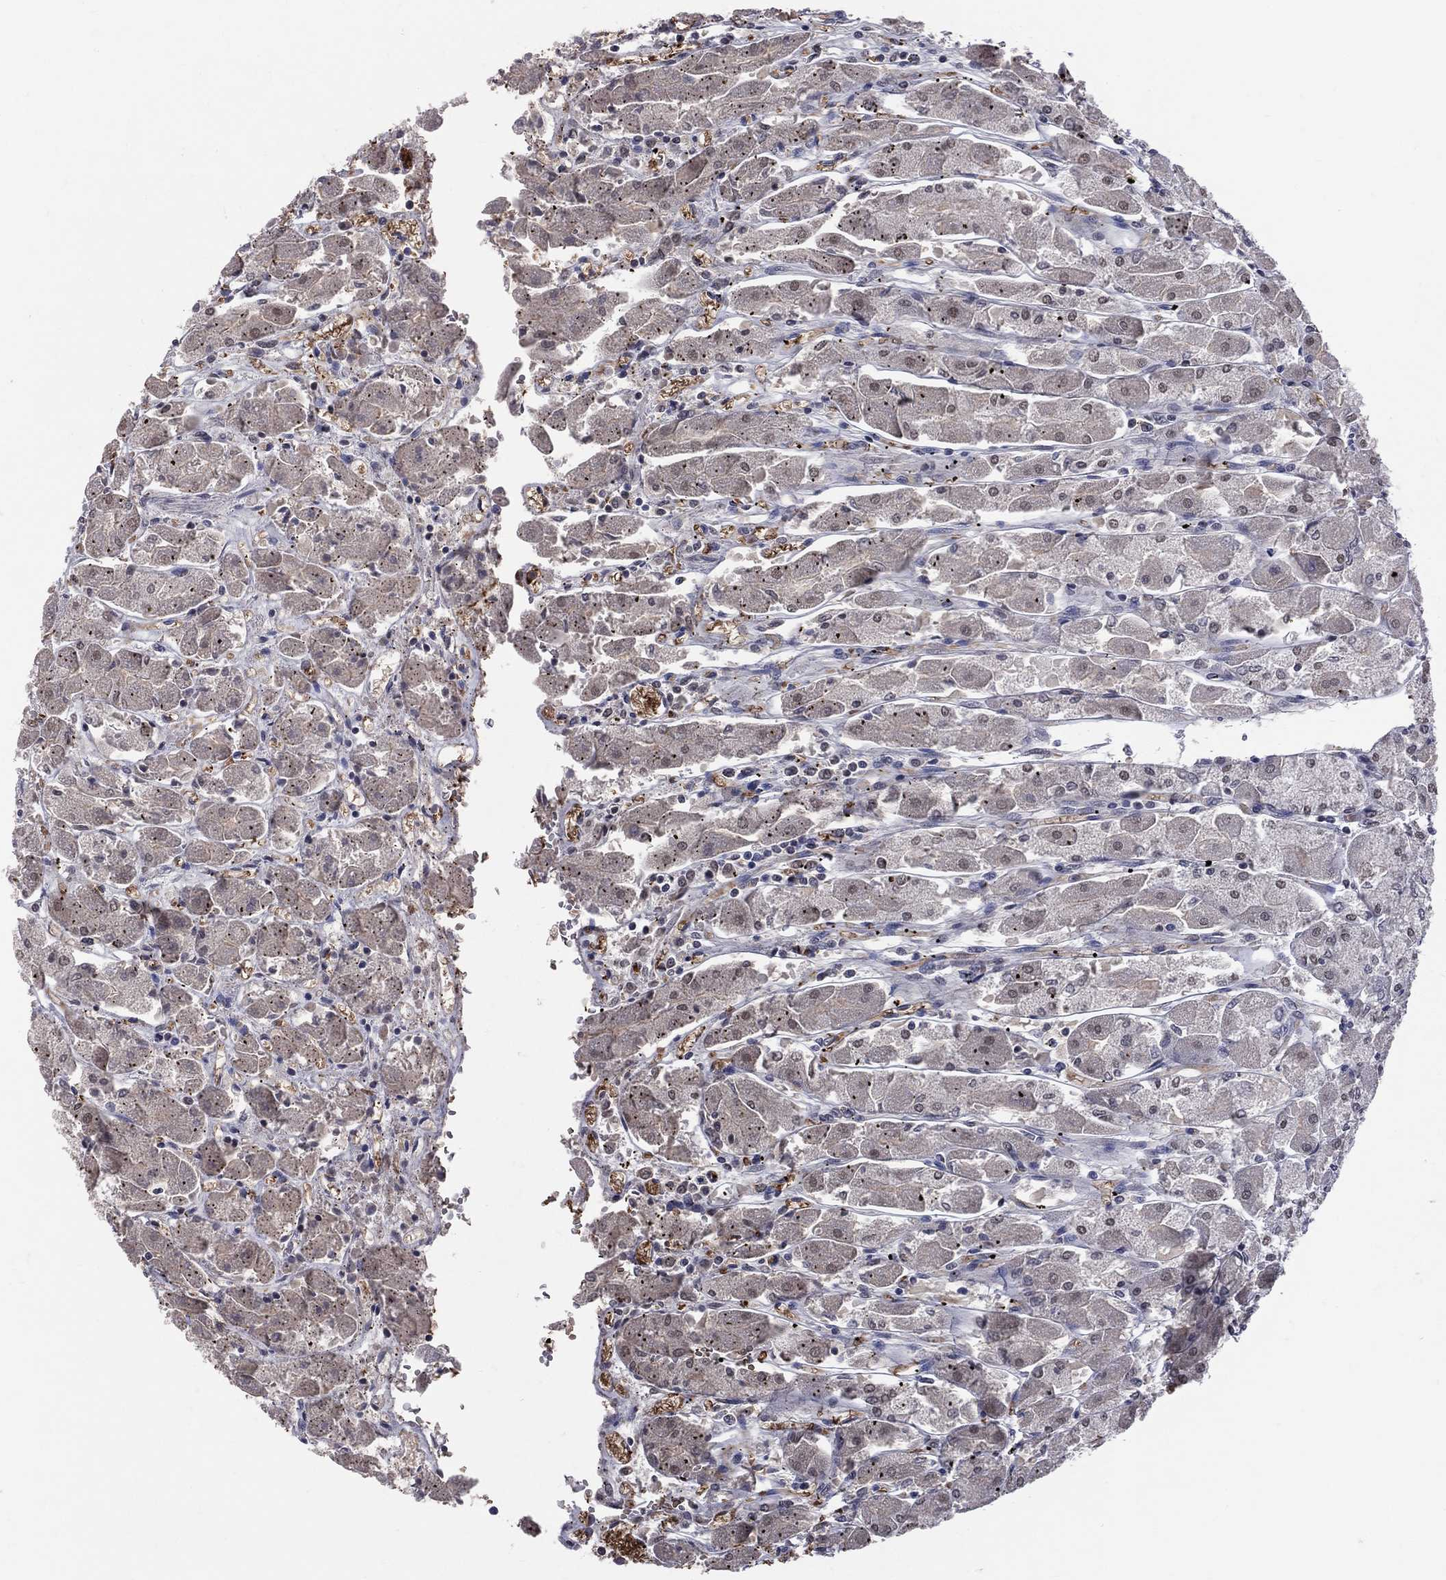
{"staining": {"intensity": "weak", "quantity": "<25%", "location": "cytoplasmic/membranous"}, "tissue": "stomach", "cell_type": "Glandular cells", "image_type": "normal", "snomed": [{"axis": "morphology", "description": "Normal tissue, NOS"}, {"axis": "topography", "description": "Stomach"}], "caption": "This is a micrograph of IHC staining of unremarkable stomach, which shows no staining in glandular cells.", "gene": "DSG4", "patient": {"sex": "male", "age": 70}}